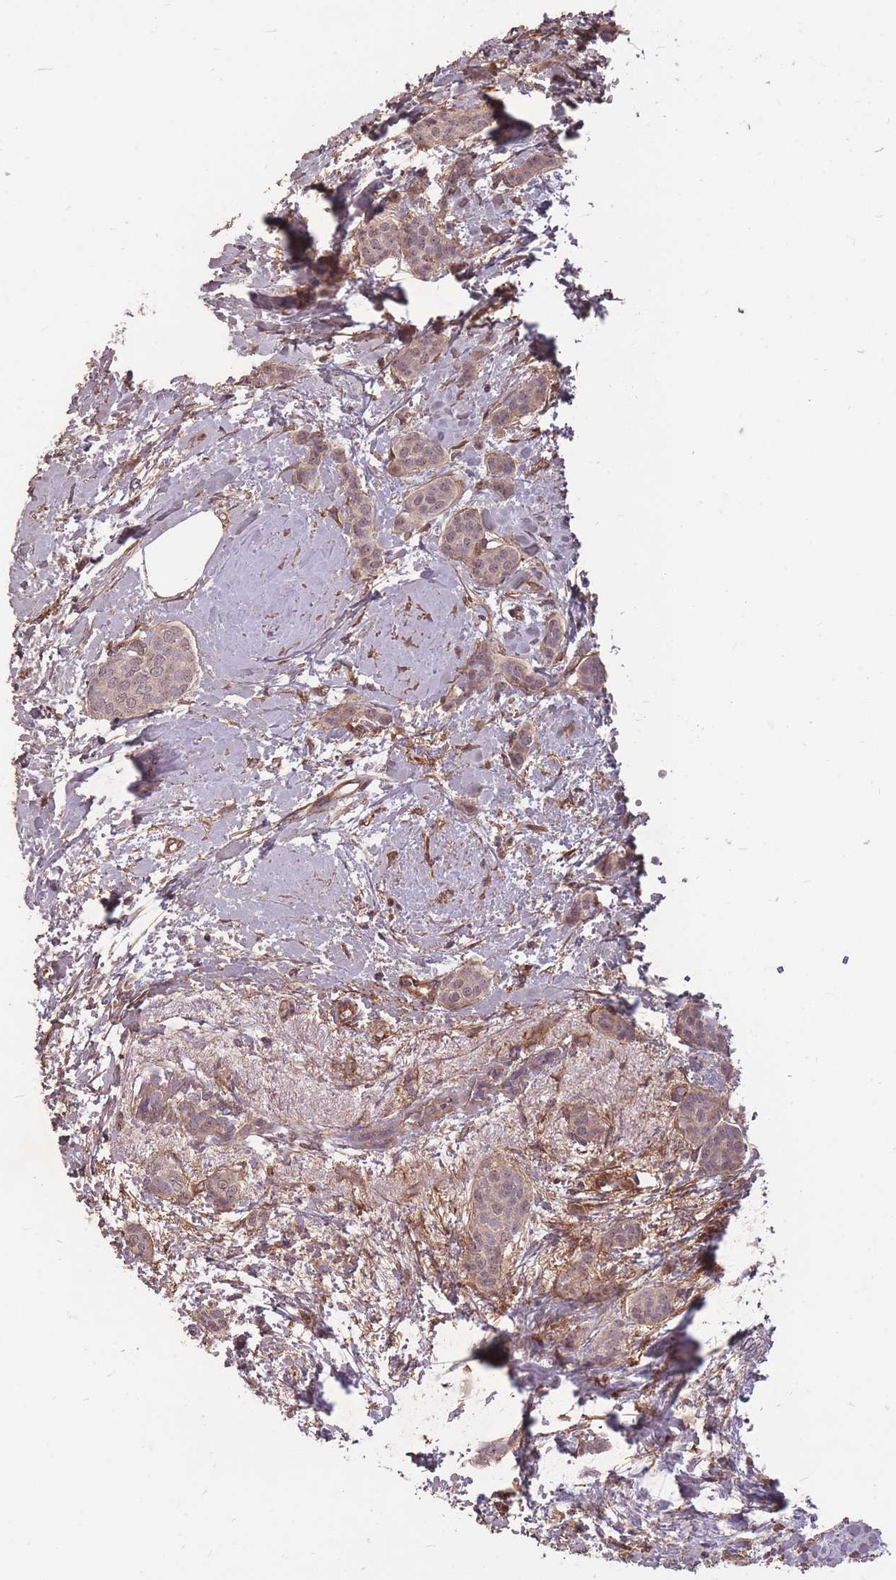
{"staining": {"intensity": "weak", "quantity": ">75%", "location": "cytoplasmic/membranous,nuclear"}, "tissue": "breast cancer", "cell_type": "Tumor cells", "image_type": "cancer", "snomed": [{"axis": "morphology", "description": "Duct carcinoma"}, {"axis": "topography", "description": "Breast"}], "caption": "DAB (3,3'-diaminobenzidine) immunohistochemical staining of human invasive ductal carcinoma (breast) exhibits weak cytoplasmic/membranous and nuclear protein expression in about >75% of tumor cells.", "gene": "DYNC1LI2", "patient": {"sex": "female", "age": 72}}